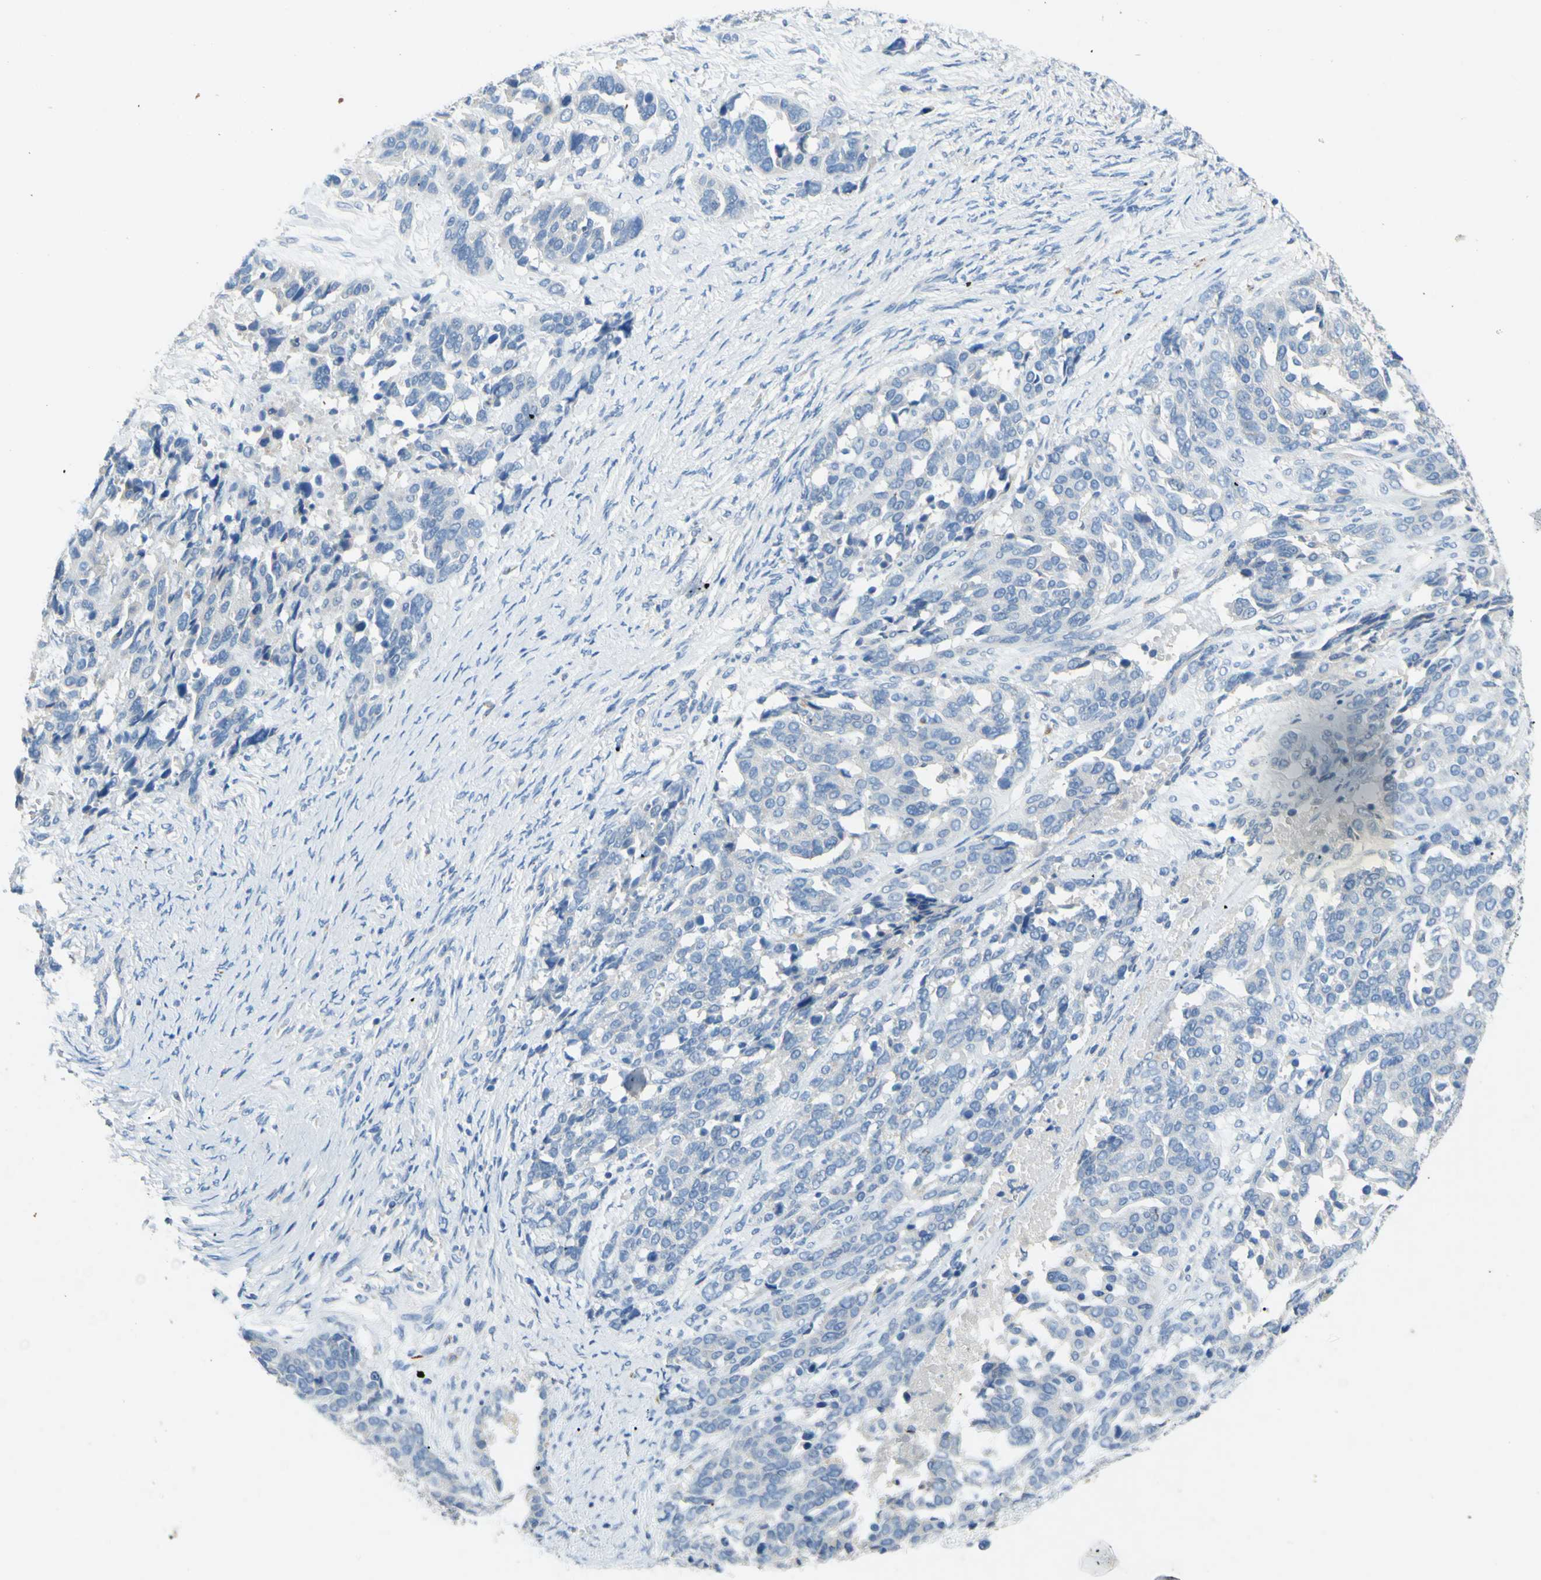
{"staining": {"intensity": "weak", "quantity": "<25%", "location": "cytoplasmic/membranous"}, "tissue": "ovarian cancer", "cell_type": "Tumor cells", "image_type": "cancer", "snomed": [{"axis": "morphology", "description": "Cystadenocarcinoma, serous, NOS"}, {"axis": "topography", "description": "Ovary"}], "caption": "Human ovarian serous cystadenocarcinoma stained for a protein using immunohistochemistry (IHC) demonstrates no staining in tumor cells.", "gene": "CDH10", "patient": {"sex": "female", "age": 44}}